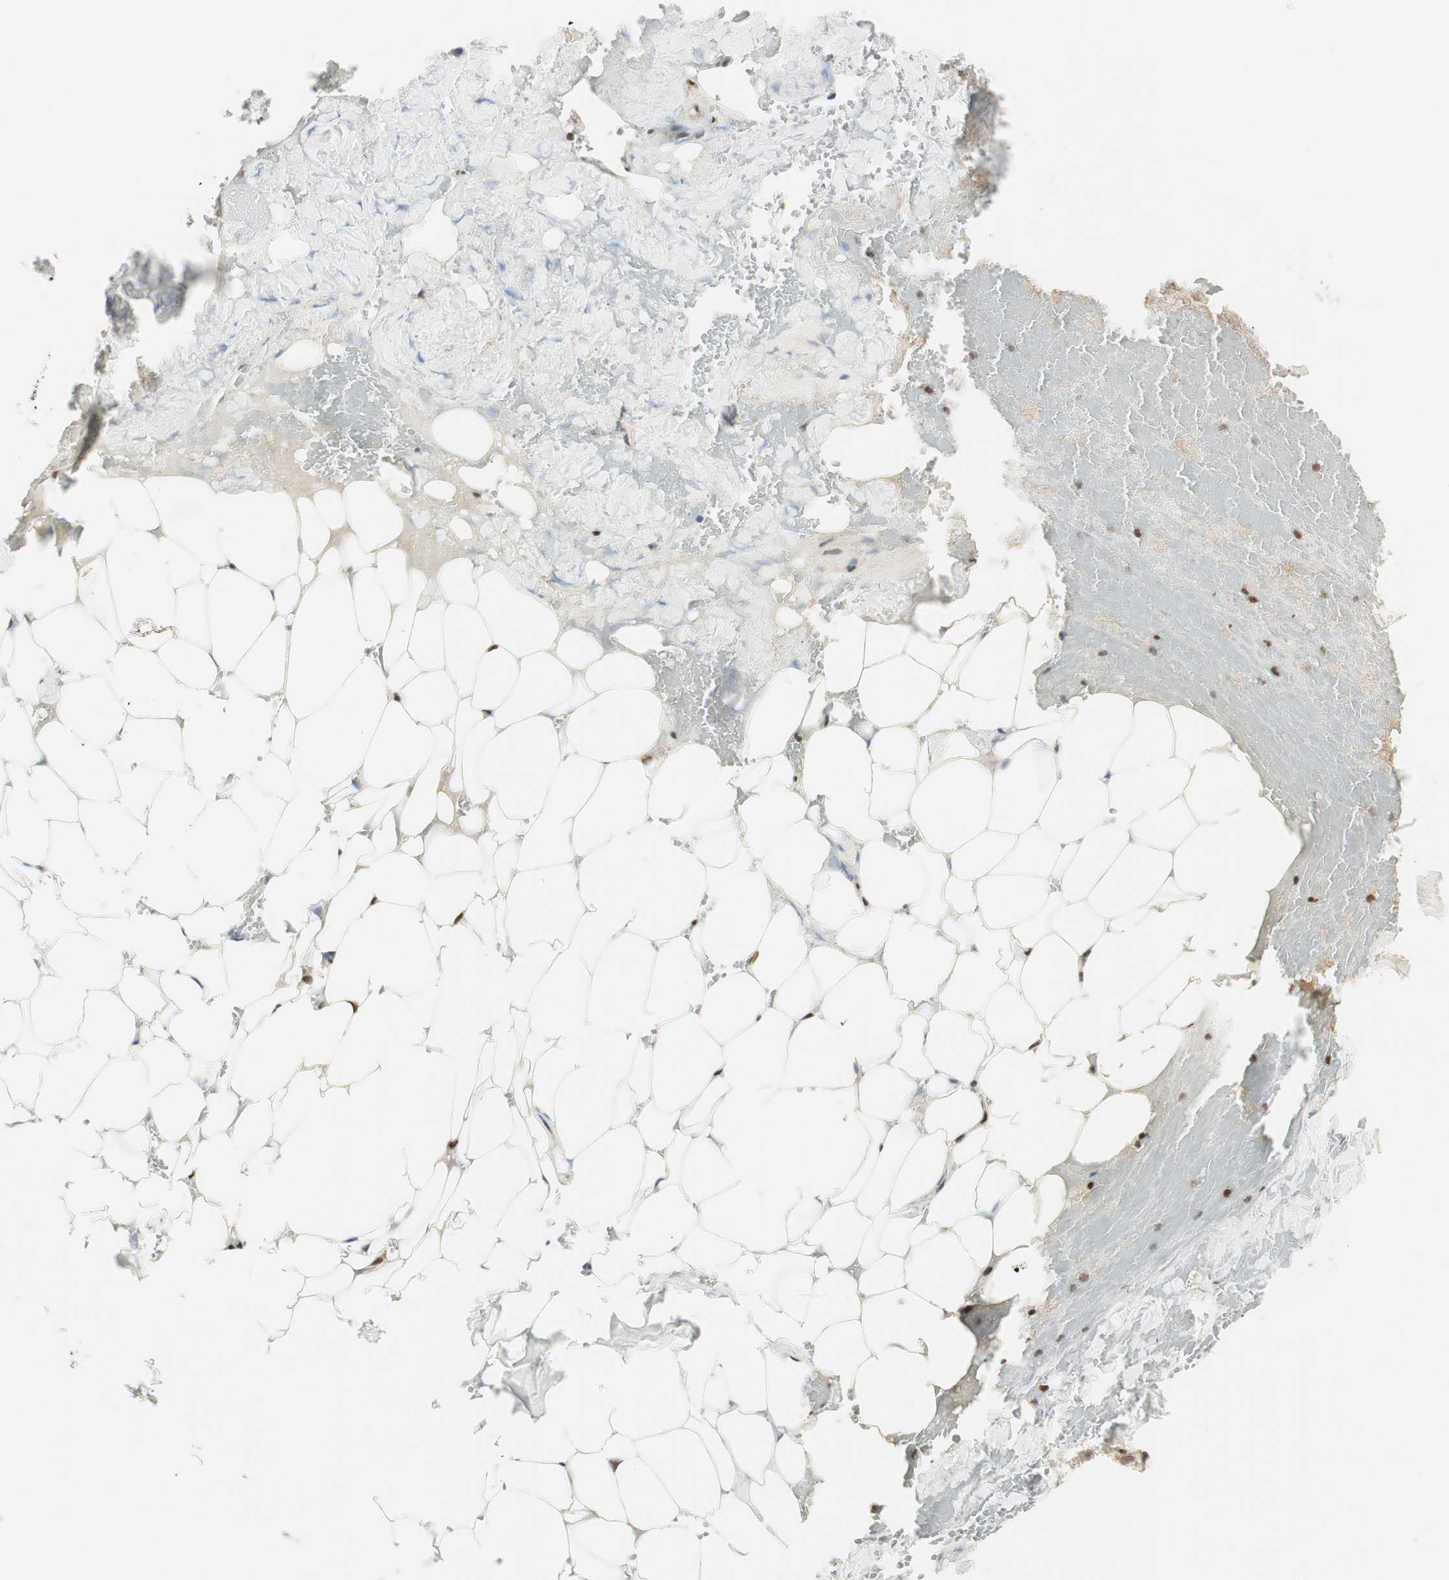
{"staining": {"intensity": "strong", "quantity": ">75%", "location": "nuclear"}, "tissue": "adipose tissue", "cell_type": "Adipocytes", "image_type": "normal", "snomed": [{"axis": "morphology", "description": "Normal tissue, NOS"}, {"axis": "topography", "description": "Peripheral nerve tissue"}], "caption": "This image shows normal adipose tissue stained with immunohistochemistry to label a protein in brown. The nuclear of adipocytes show strong positivity for the protein. Nuclei are counter-stained blue.", "gene": "RING1", "patient": {"sex": "male", "age": 70}}